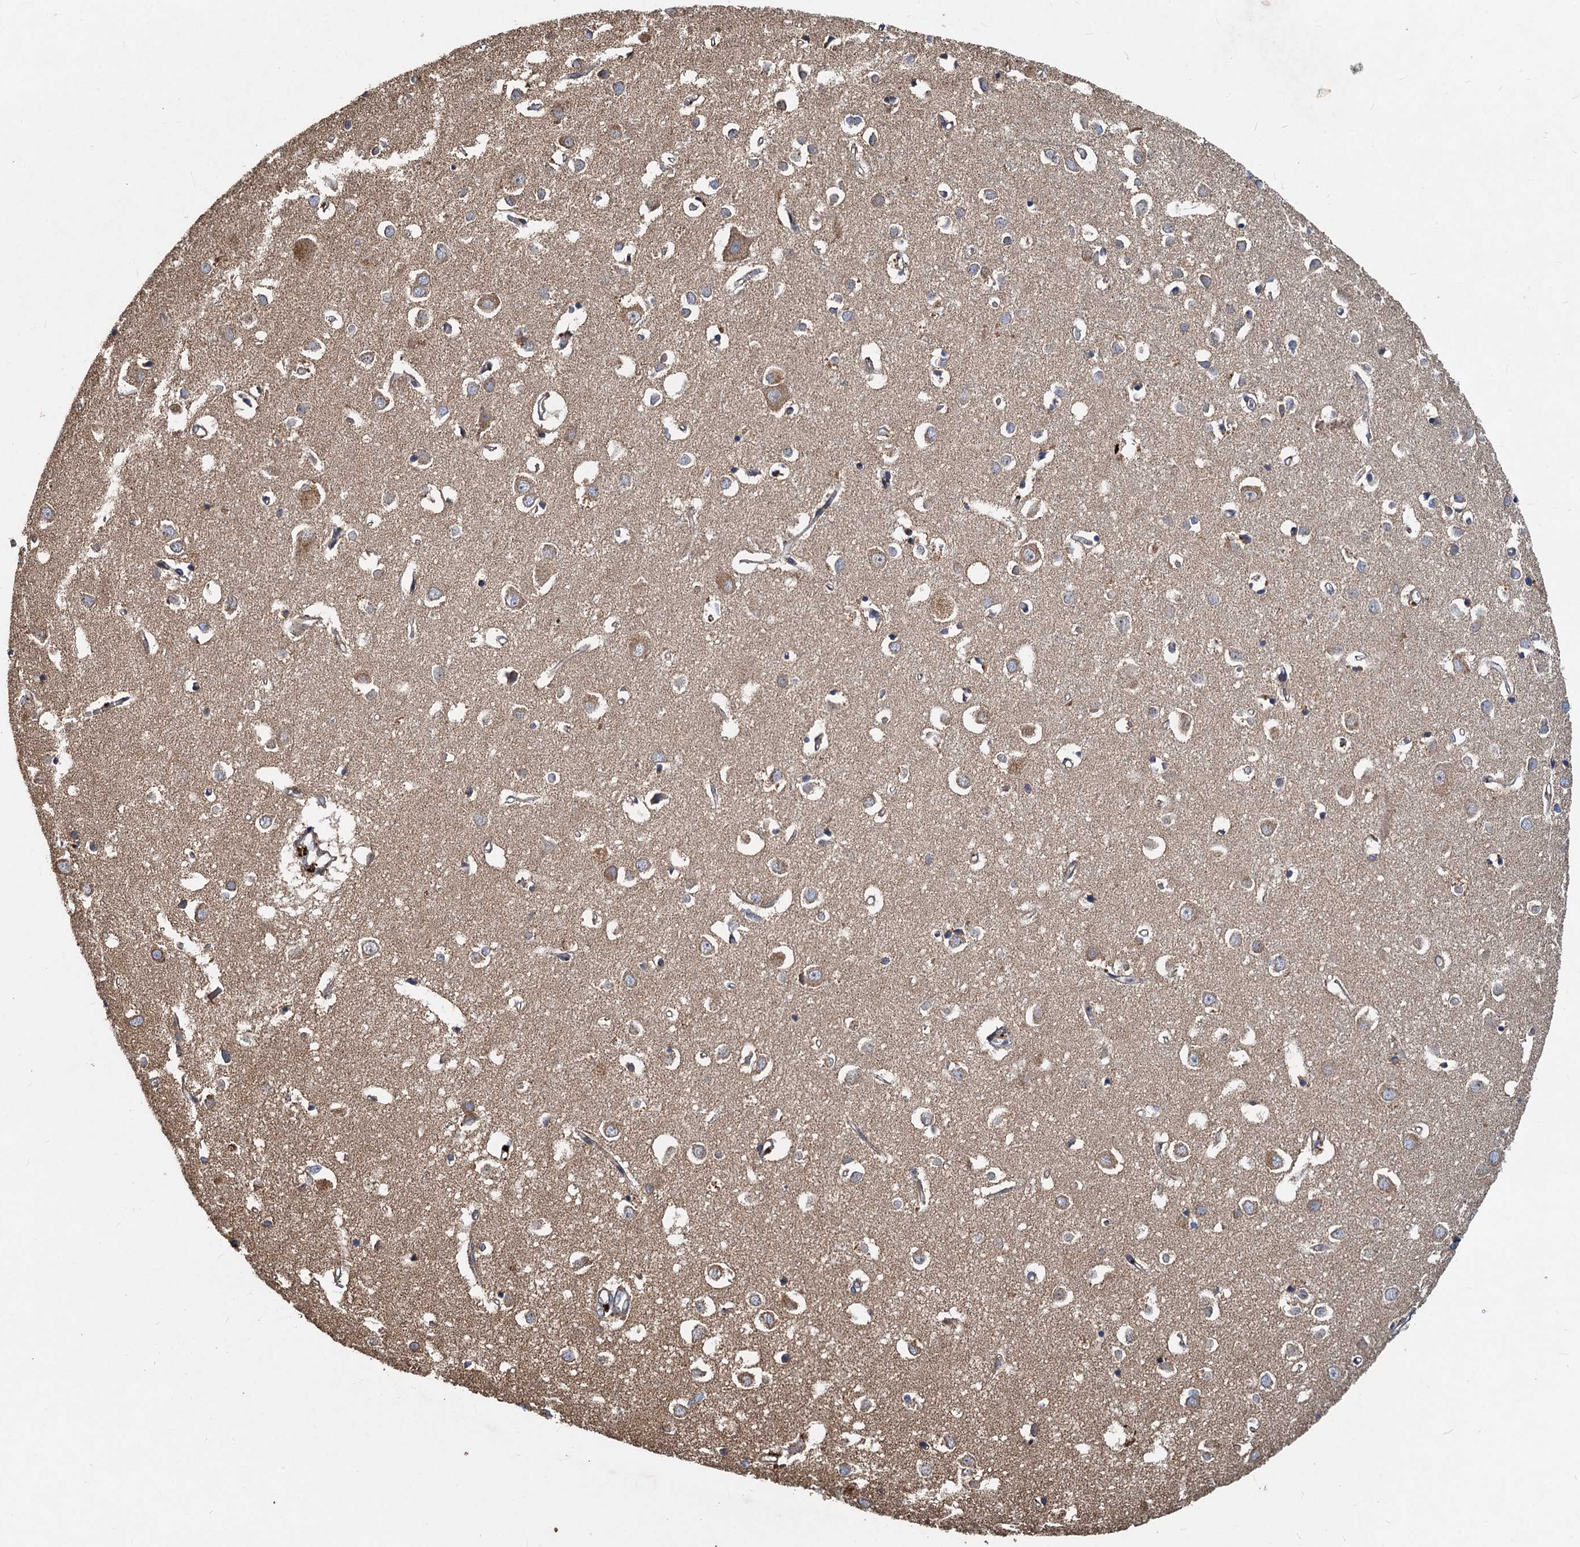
{"staining": {"intensity": "weak", "quantity": ">75%", "location": "cytoplasmic/membranous"}, "tissue": "cerebral cortex", "cell_type": "Endothelial cells", "image_type": "normal", "snomed": [{"axis": "morphology", "description": "Normal tissue, NOS"}, {"axis": "topography", "description": "Cerebral cortex"}], "caption": "Weak cytoplasmic/membranous protein positivity is present in approximately >75% of endothelial cells in cerebral cortex. The staining was performed using DAB to visualize the protein expression in brown, while the nuclei were stained in blue with hematoxylin (Magnification: 20x).", "gene": "SDS", "patient": {"sex": "female", "age": 64}}